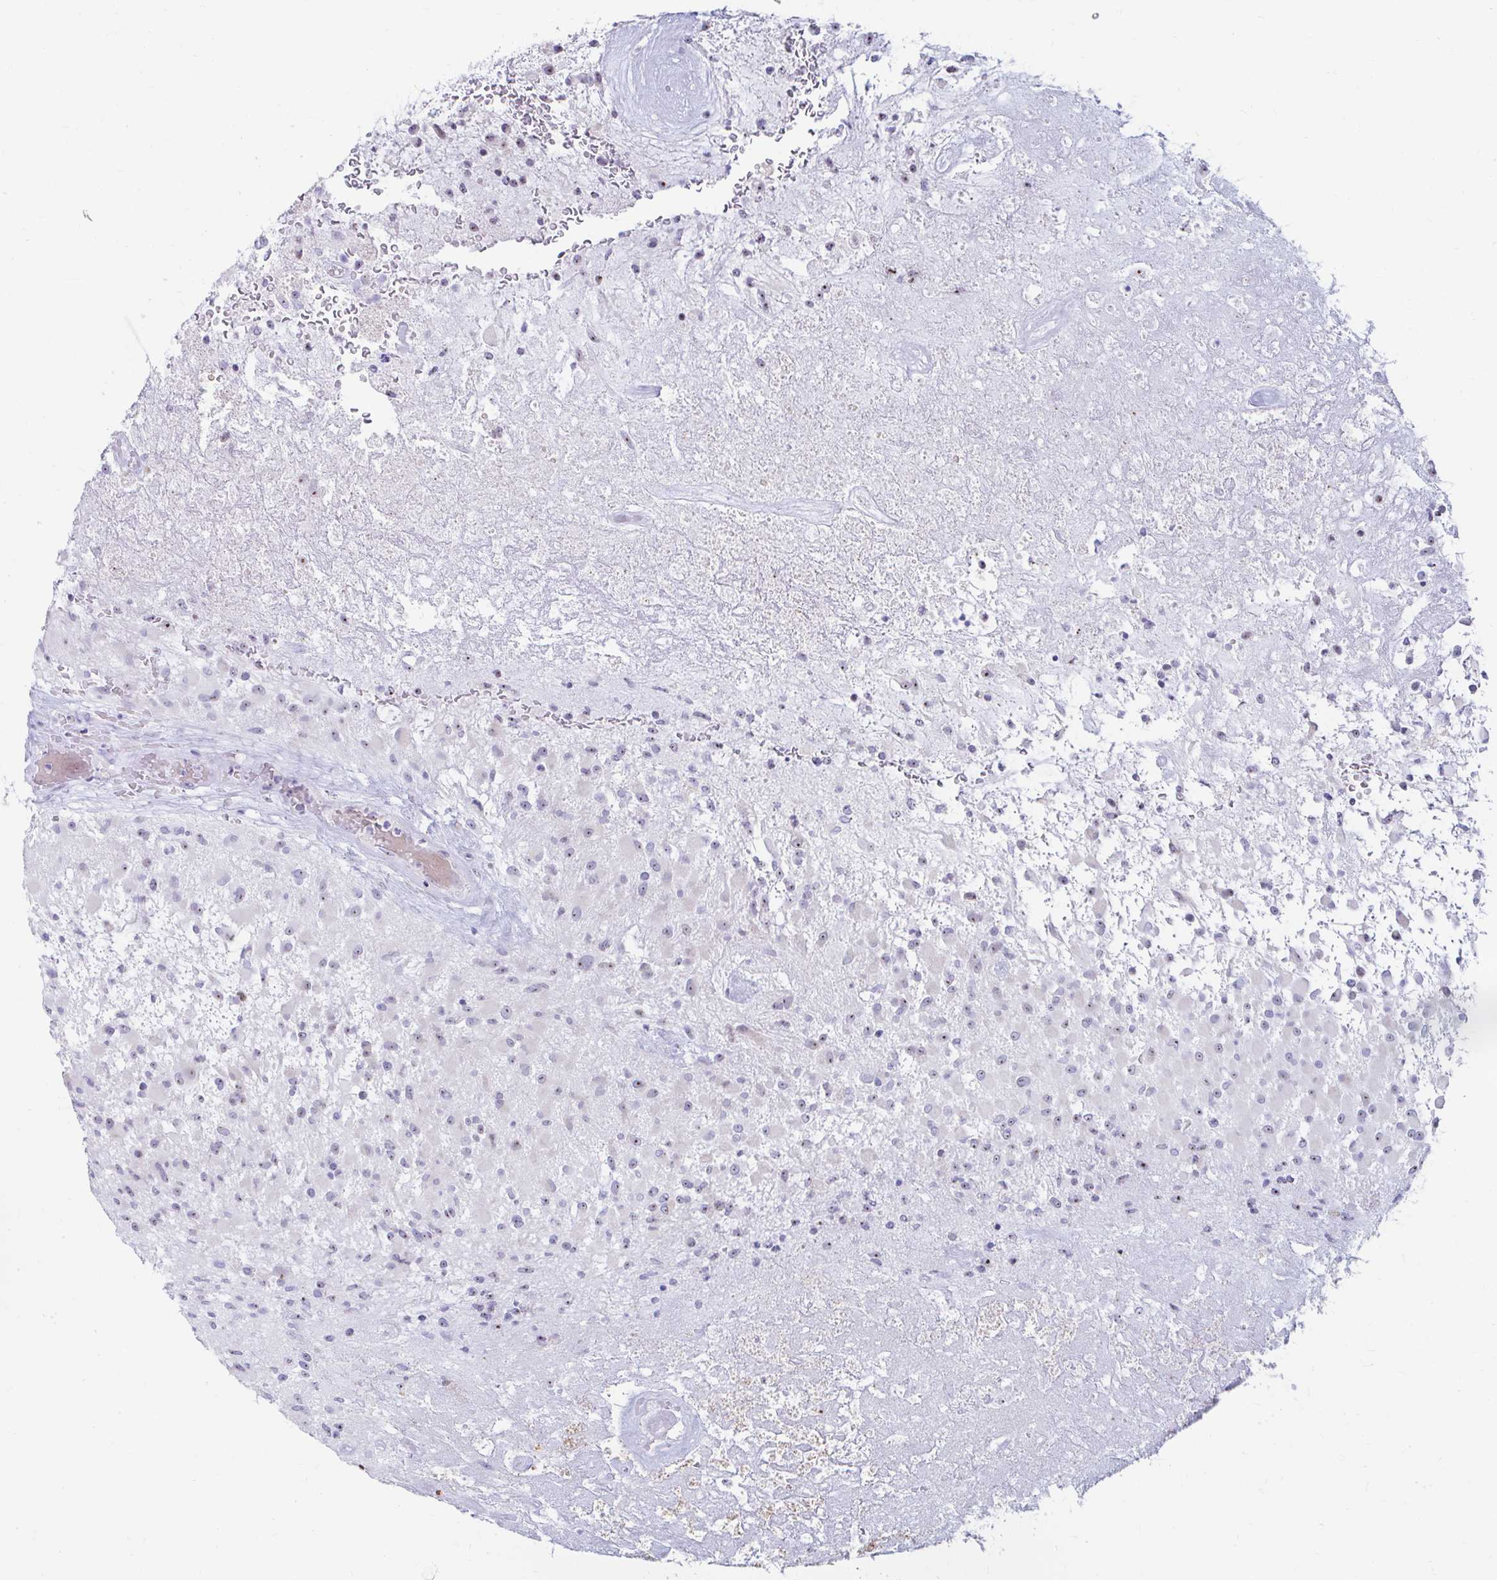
{"staining": {"intensity": "moderate", "quantity": "25%-75%", "location": "nuclear"}, "tissue": "glioma", "cell_type": "Tumor cells", "image_type": "cancer", "snomed": [{"axis": "morphology", "description": "Glioma, malignant, High grade"}, {"axis": "topography", "description": "Brain"}], "caption": "High-magnification brightfield microscopy of malignant high-grade glioma stained with DAB (3,3'-diaminobenzidine) (brown) and counterstained with hematoxylin (blue). tumor cells exhibit moderate nuclear staining is identified in about25%-75% of cells.", "gene": "FTSJ3", "patient": {"sex": "female", "age": 67}}